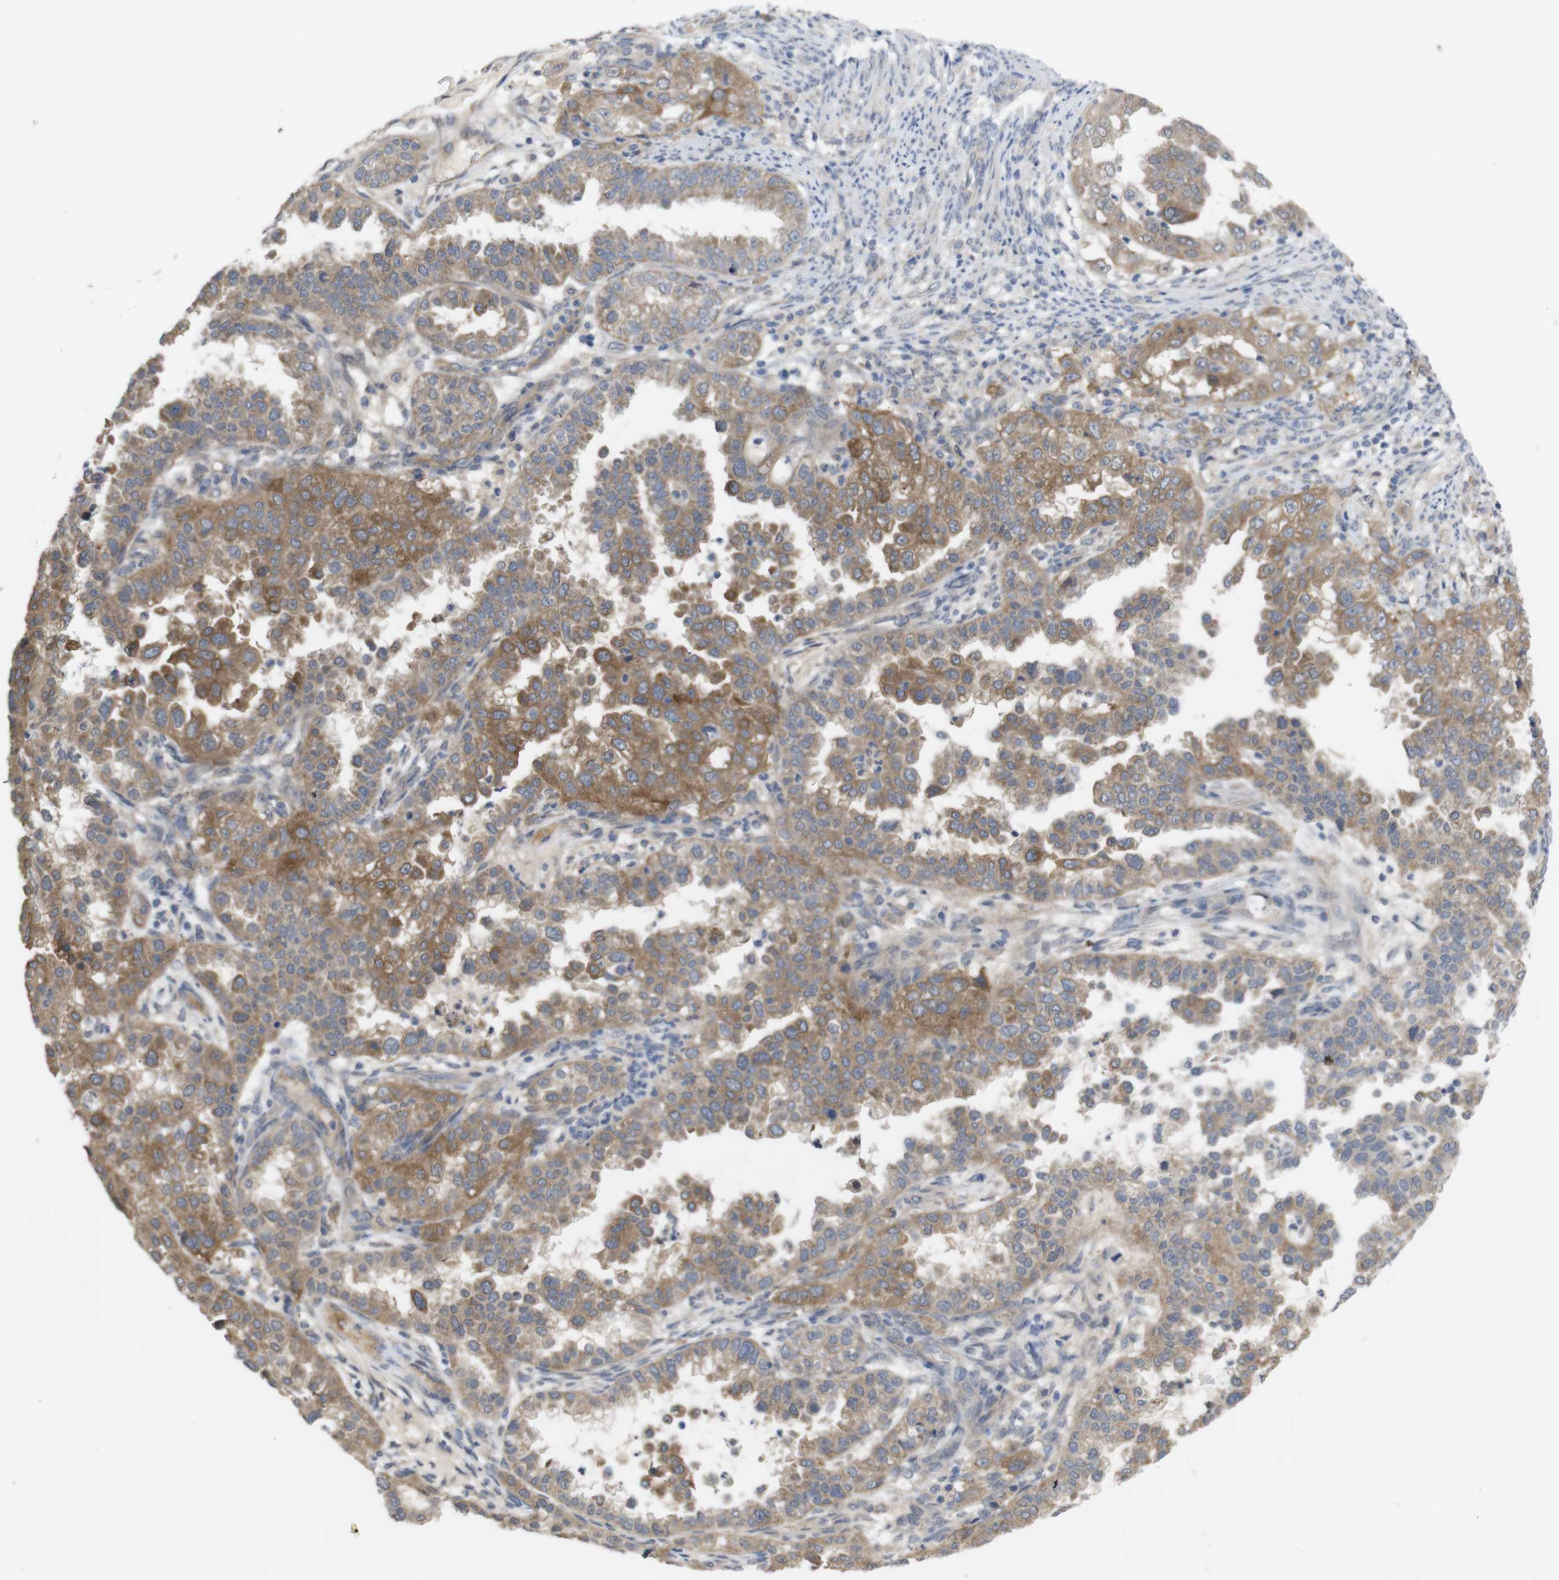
{"staining": {"intensity": "moderate", "quantity": ">75%", "location": "cytoplasmic/membranous"}, "tissue": "endometrial cancer", "cell_type": "Tumor cells", "image_type": "cancer", "snomed": [{"axis": "morphology", "description": "Adenocarcinoma, NOS"}, {"axis": "topography", "description": "Endometrium"}], "caption": "This image shows immunohistochemistry staining of human endometrial adenocarcinoma, with medium moderate cytoplasmic/membranous positivity in approximately >75% of tumor cells.", "gene": "BCAR3", "patient": {"sex": "female", "age": 85}}